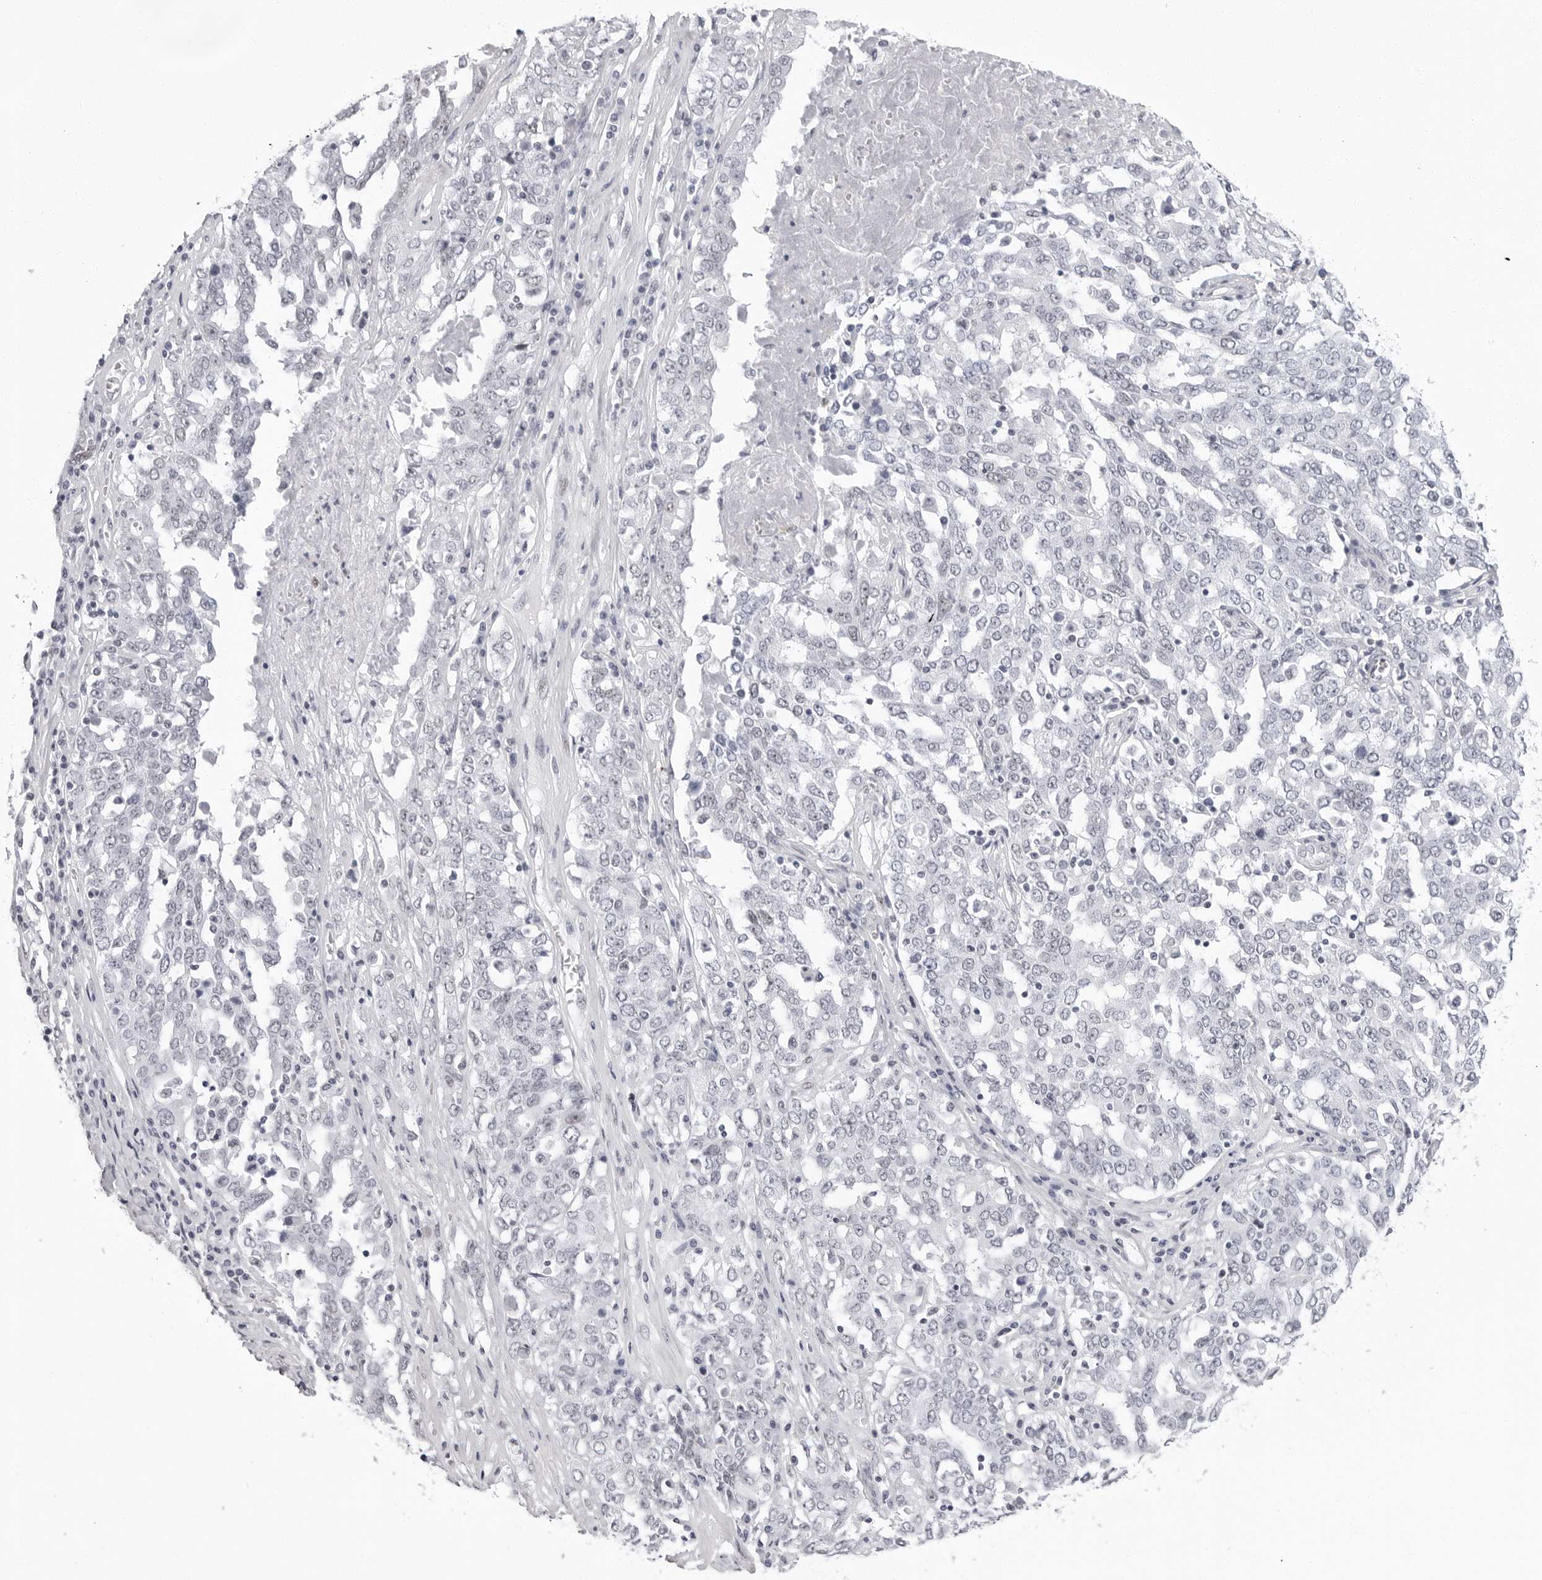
{"staining": {"intensity": "negative", "quantity": "none", "location": "none"}, "tissue": "ovarian cancer", "cell_type": "Tumor cells", "image_type": "cancer", "snomed": [{"axis": "morphology", "description": "Carcinoma, endometroid"}, {"axis": "topography", "description": "Ovary"}], "caption": "Photomicrograph shows no significant protein expression in tumor cells of ovarian cancer.", "gene": "VEZF1", "patient": {"sex": "female", "age": 62}}